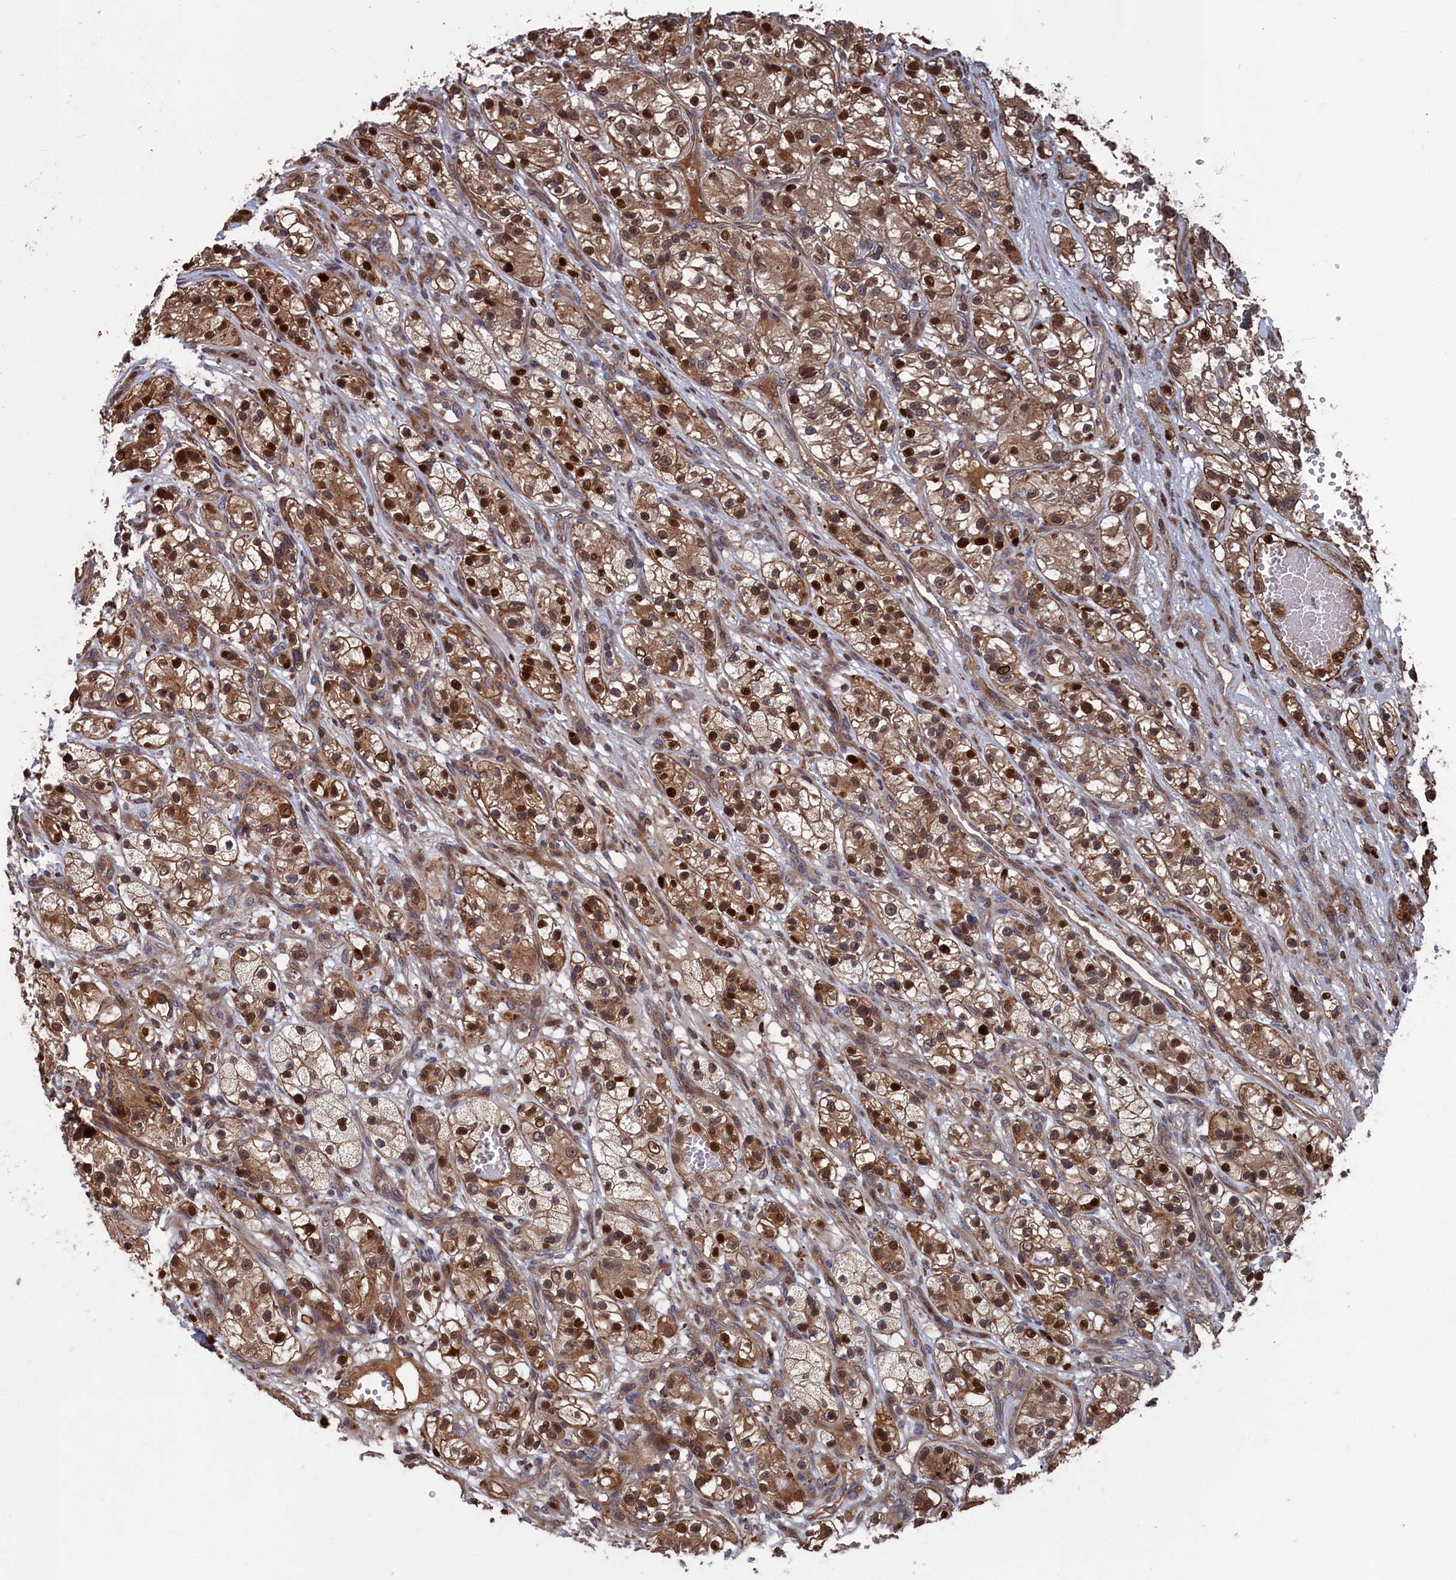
{"staining": {"intensity": "moderate", "quantity": ">75%", "location": "cytoplasmic/membranous,nuclear"}, "tissue": "renal cancer", "cell_type": "Tumor cells", "image_type": "cancer", "snomed": [{"axis": "morphology", "description": "Adenocarcinoma, NOS"}, {"axis": "topography", "description": "Kidney"}], "caption": "Immunohistochemistry image of renal cancer (adenocarcinoma) stained for a protein (brown), which shows medium levels of moderate cytoplasmic/membranous and nuclear positivity in about >75% of tumor cells.", "gene": "PLA2G15", "patient": {"sex": "female", "age": 57}}